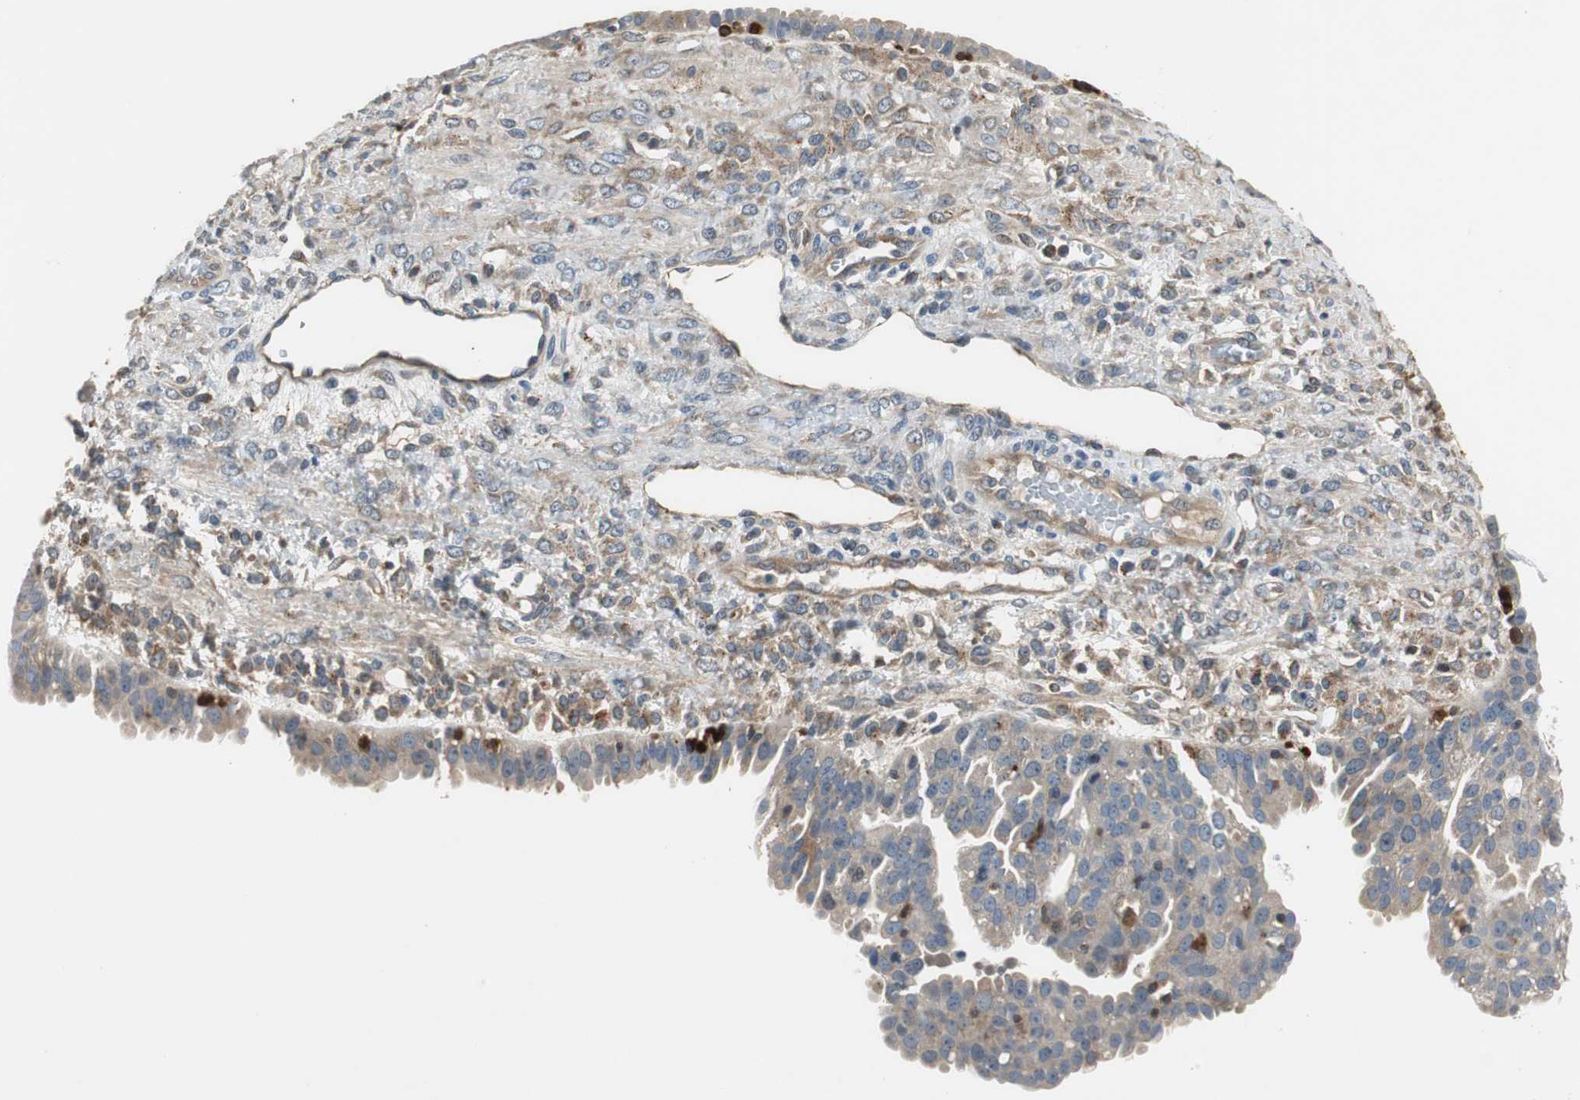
{"staining": {"intensity": "weak", "quantity": ">75%", "location": "cytoplasmic/membranous"}, "tissue": "ovarian cancer", "cell_type": "Tumor cells", "image_type": "cancer", "snomed": [{"axis": "morphology", "description": "Carcinoma, NOS"}, {"axis": "topography", "description": "Soft tissue"}, {"axis": "topography", "description": "Ovary"}], "caption": "Tumor cells demonstrate low levels of weak cytoplasmic/membranous expression in about >75% of cells in human carcinoma (ovarian). (DAB (3,3'-diaminobenzidine) = brown stain, brightfield microscopy at high magnification).", "gene": "NCK1", "patient": {"sex": "female", "age": 54}}